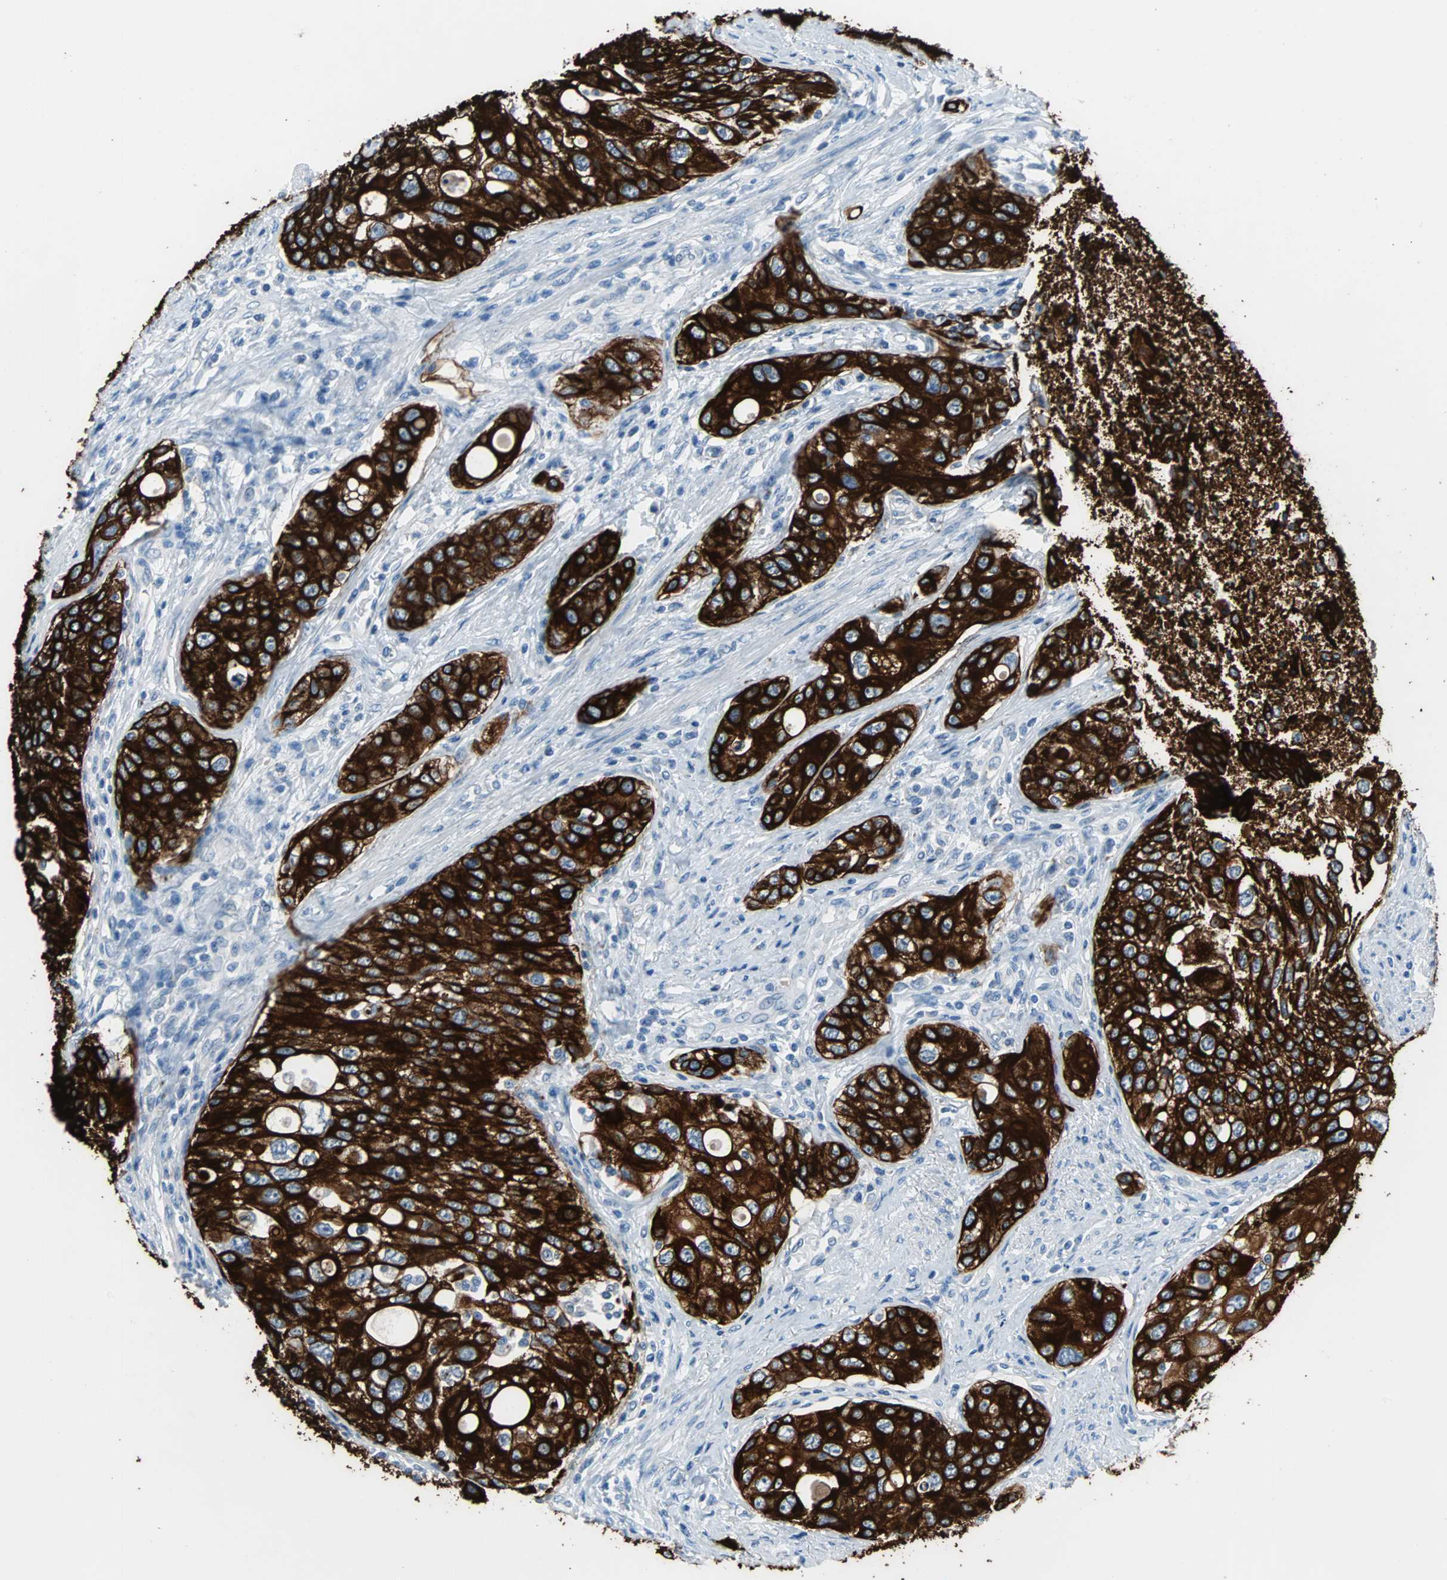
{"staining": {"intensity": "strong", "quantity": ">75%", "location": "cytoplasmic/membranous"}, "tissue": "urothelial cancer", "cell_type": "Tumor cells", "image_type": "cancer", "snomed": [{"axis": "morphology", "description": "Urothelial carcinoma, High grade"}, {"axis": "topography", "description": "Urinary bladder"}], "caption": "A high amount of strong cytoplasmic/membranous positivity is present in approximately >75% of tumor cells in urothelial cancer tissue.", "gene": "KRT7", "patient": {"sex": "female", "age": 56}}